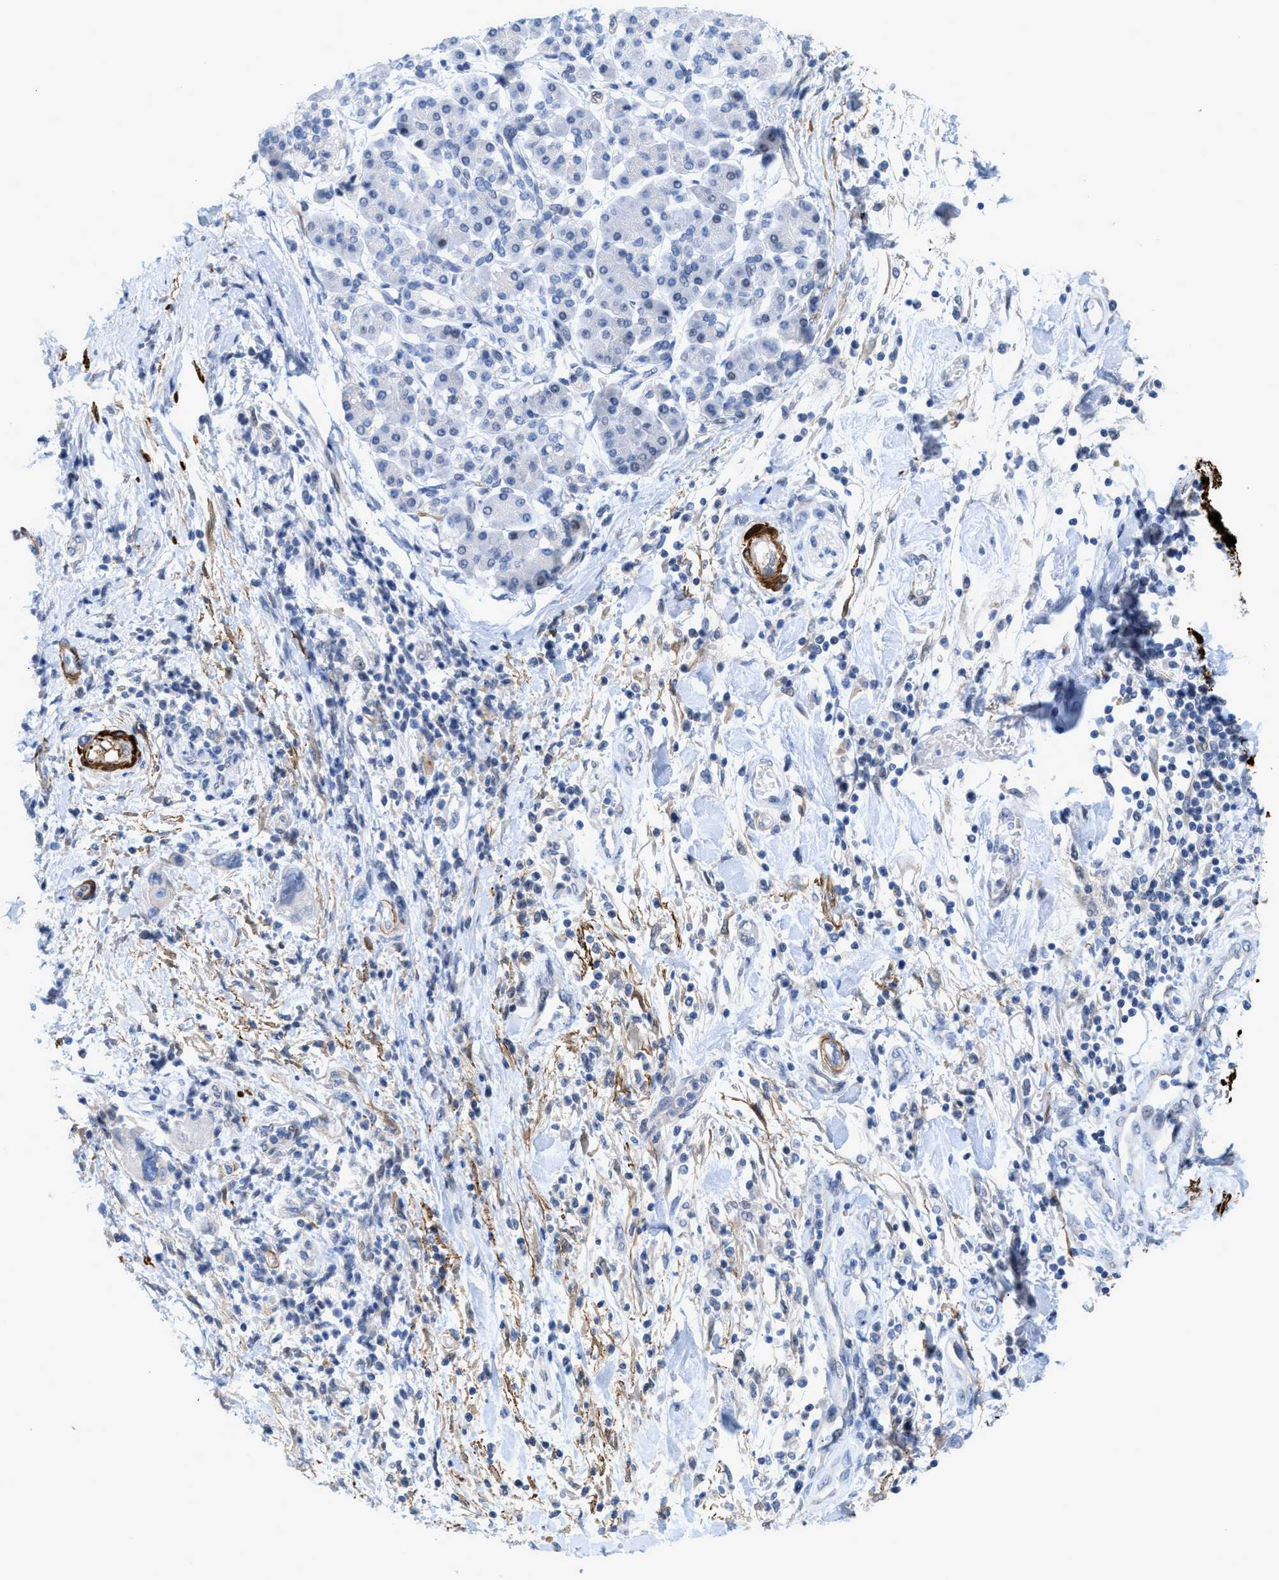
{"staining": {"intensity": "negative", "quantity": "none", "location": "none"}, "tissue": "pancreatic cancer", "cell_type": "Tumor cells", "image_type": "cancer", "snomed": [{"axis": "morphology", "description": "Normal tissue, NOS"}, {"axis": "morphology", "description": "Adenocarcinoma, NOS"}, {"axis": "topography", "description": "Pancreas"}], "caption": "Immunohistochemical staining of pancreatic cancer reveals no significant positivity in tumor cells.", "gene": "TAGLN", "patient": {"sex": "female", "age": 71}}